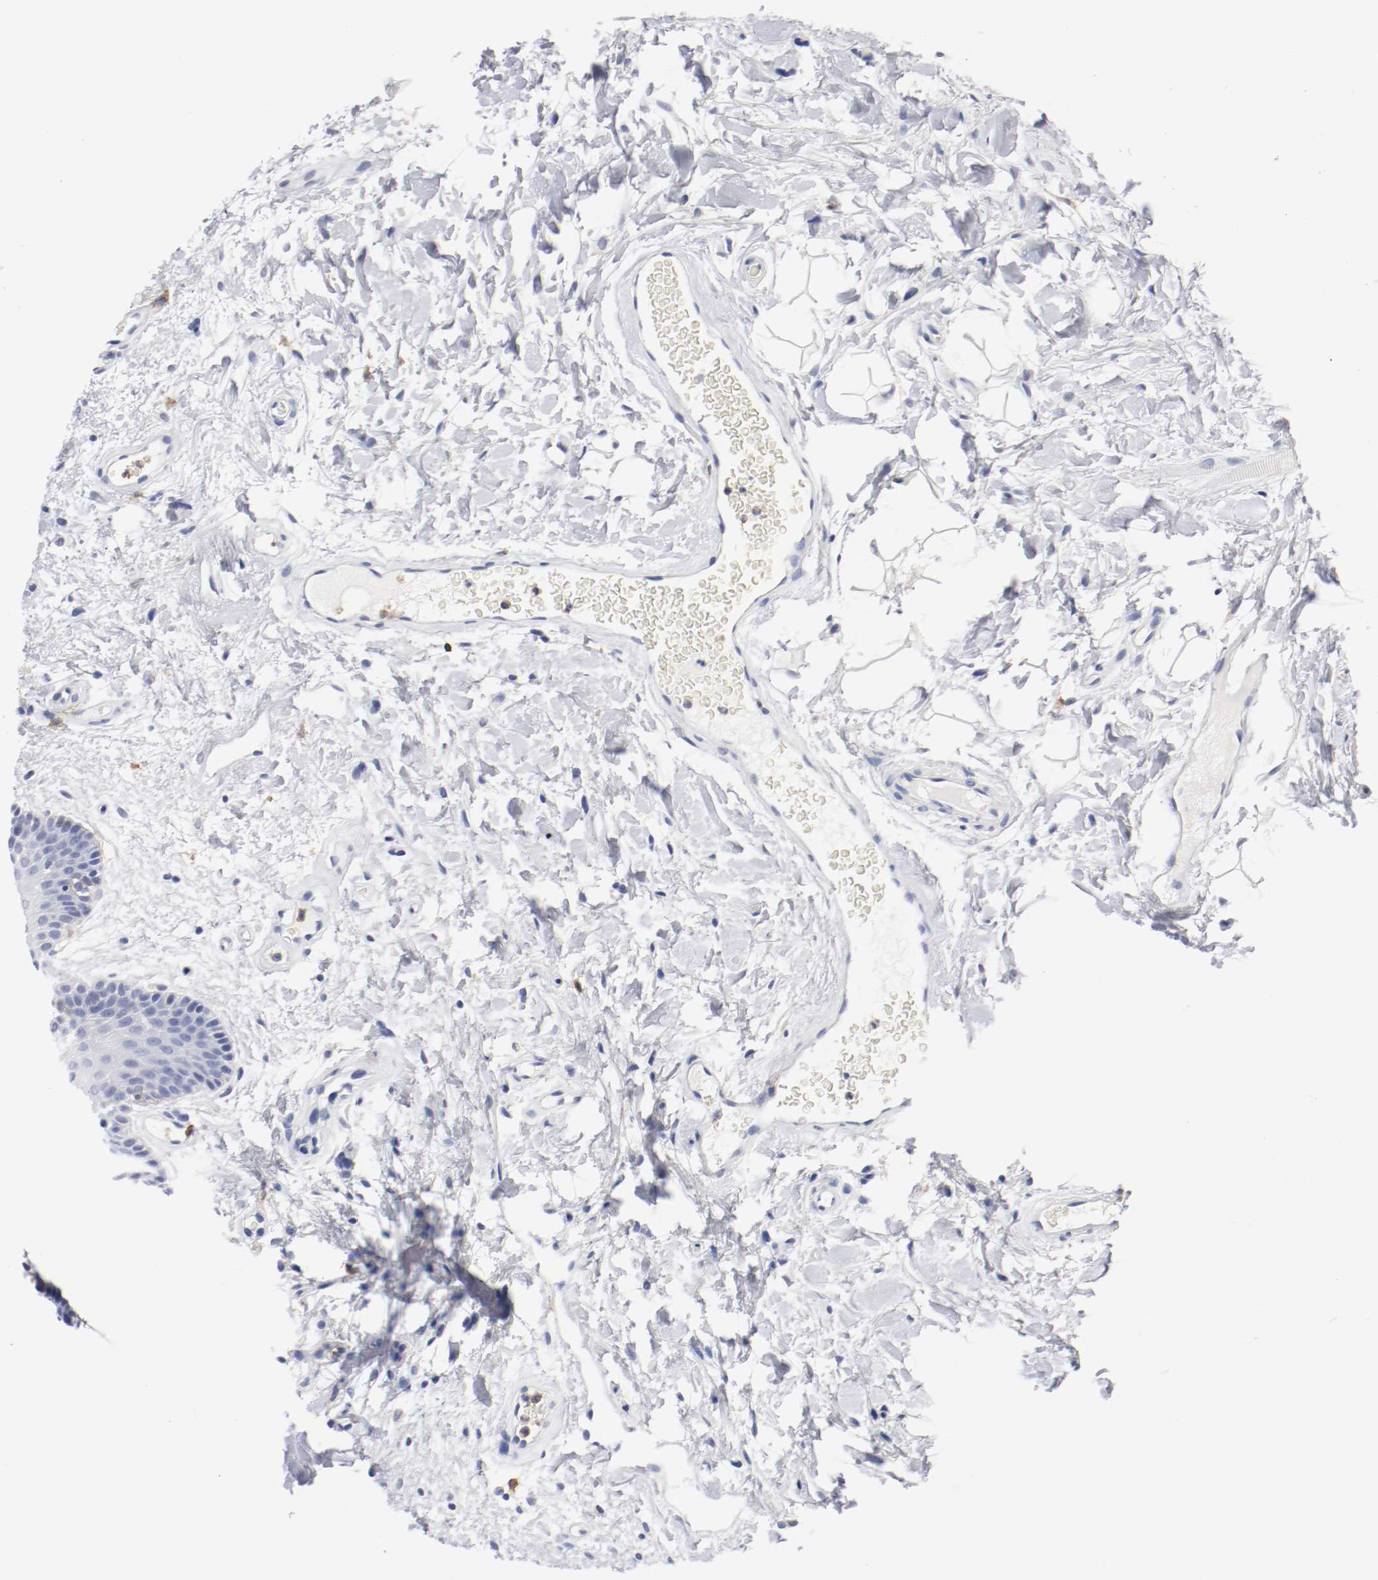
{"staining": {"intensity": "negative", "quantity": "none", "location": "none"}, "tissue": "oral mucosa", "cell_type": "Squamous epithelial cells", "image_type": "normal", "snomed": [{"axis": "morphology", "description": "Normal tissue, NOS"}, {"axis": "morphology", "description": "Squamous cell carcinoma, NOS"}, {"axis": "topography", "description": "Skeletal muscle"}, {"axis": "topography", "description": "Oral tissue"}, {"axis": "topography", "description": "Head-Neck"}], "caption": "Benign oral mucosa was stained to show a protein in brown. There is no significant expression in squamous epithelial cells. (DAB IHC with hematoxylin counter stain).", "gene": "ITGAX", "patient": {"sex": "male", "age": 71}}